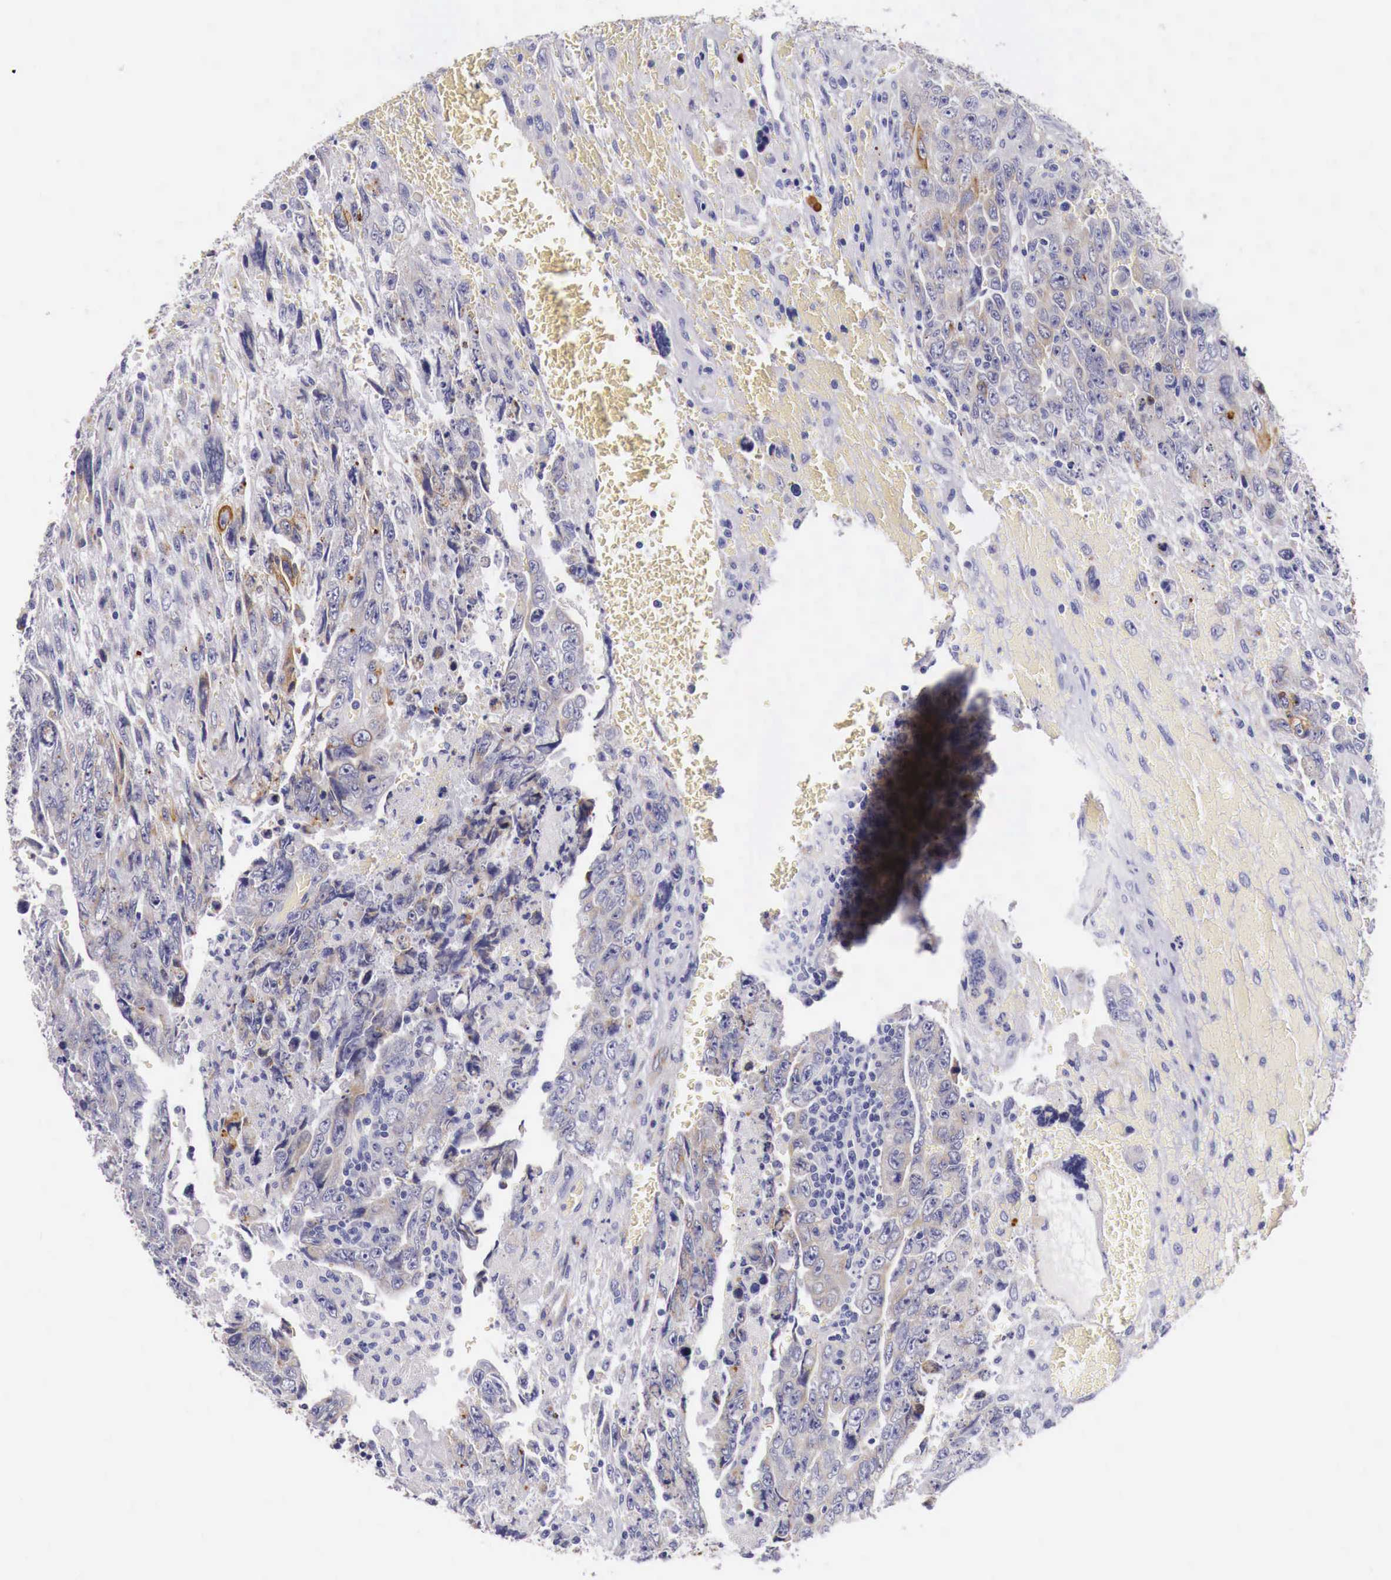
{"staining": {"intensity": "weak", "quantity": "25%-75%", "location": "cytoplasmic/membranous"}, "tissue": "testis cancer", "cell_type": "Tumor cells", "image_type": "cancer", "snomed": [{"axis": "morphology", "description": "Carcinoma, Embryonal, NOS"}, {"axis": "topography", "description": "Testis"}], "caption": "The histopathology image shows staining of testis cancer (embryonal carcinoma), revealing weak cytoplasmic/membranous protein expression (brown color) within tumor cells.", "gene": "NREP", "patient": {"sex": "male", "age": 28}}